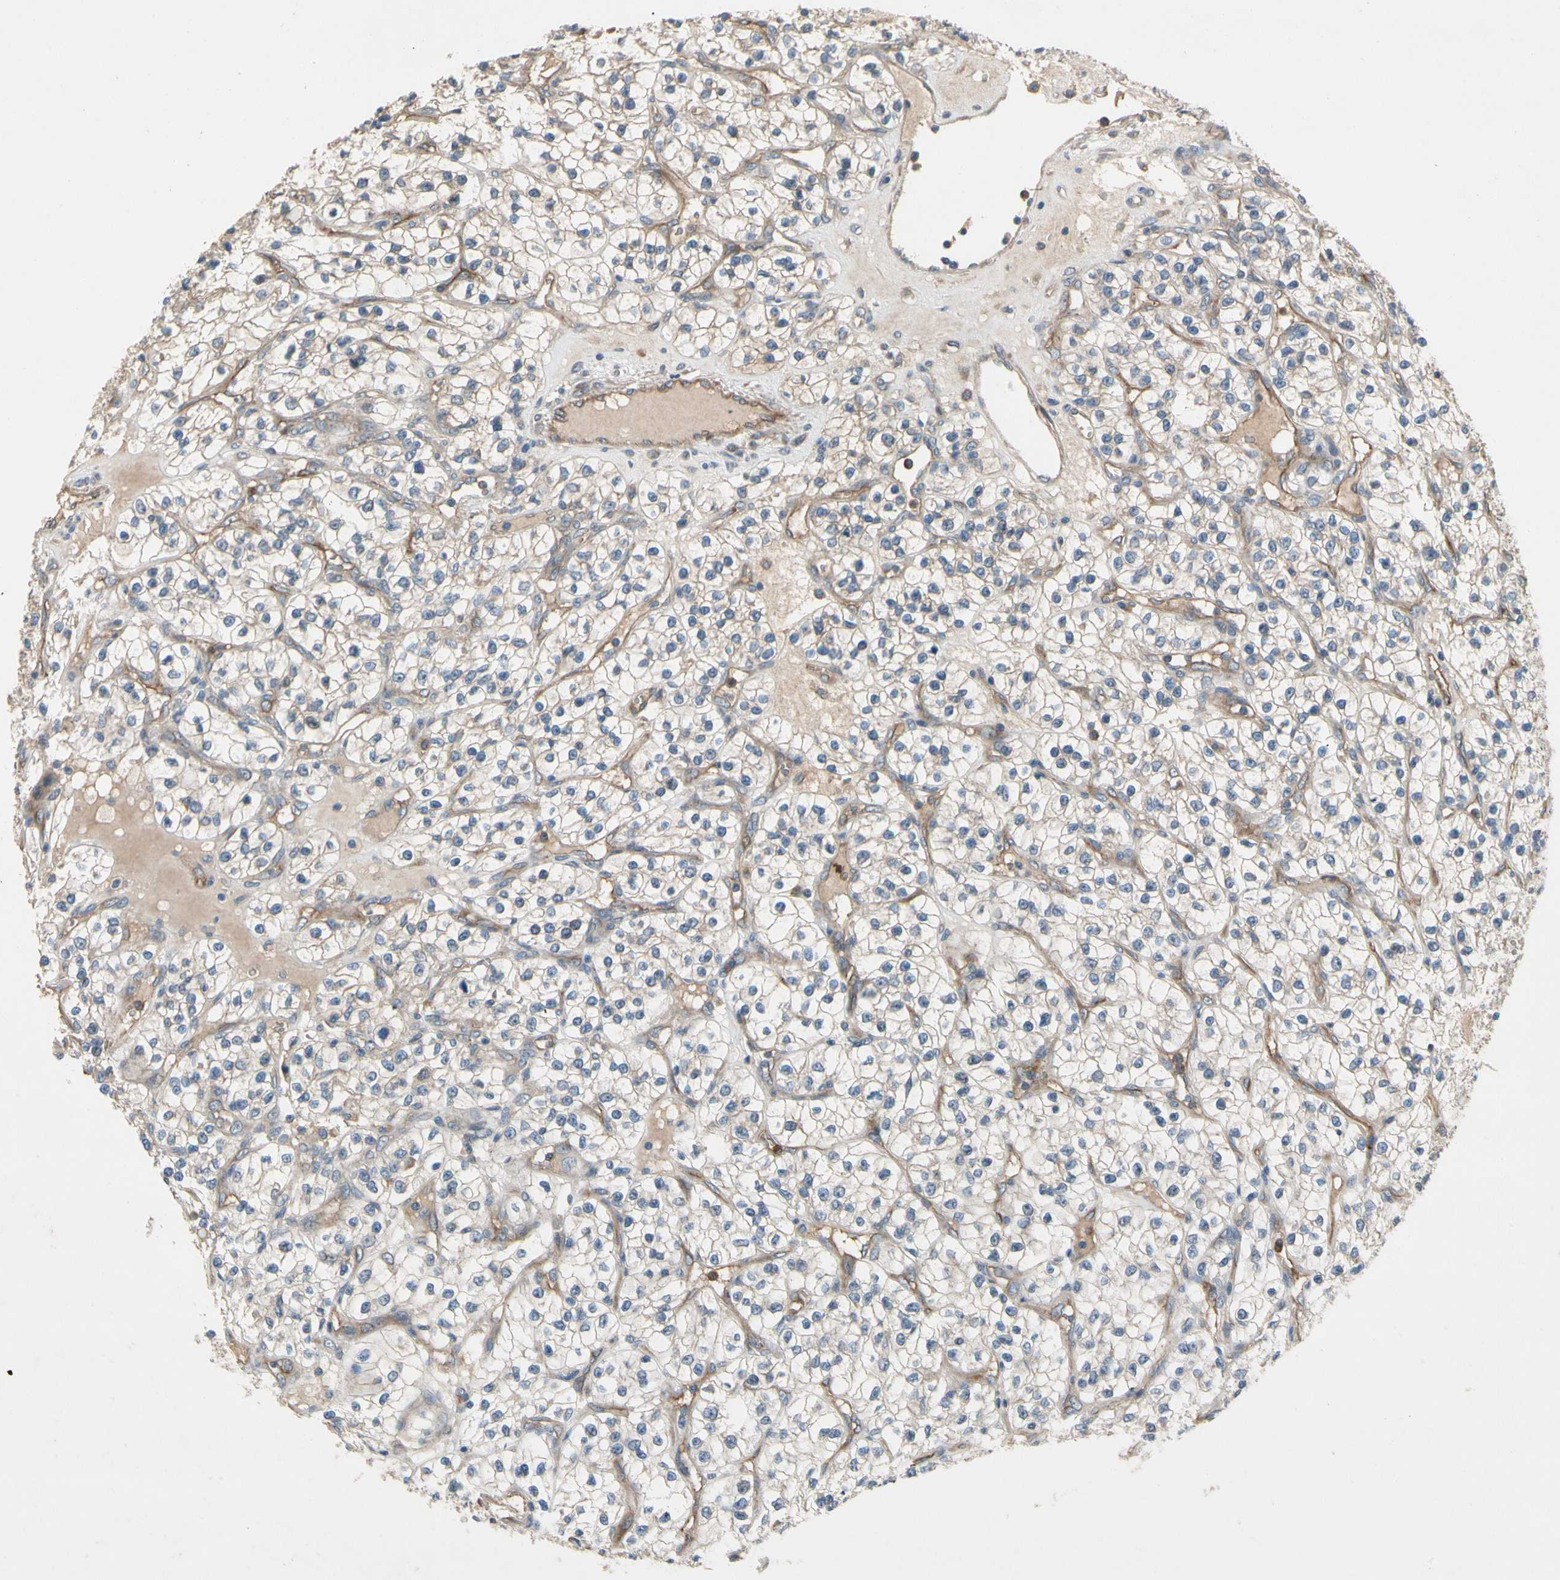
{"staining": {"intensity": "negative", "quantity": "none", "location": "none"}, "tissue": "renal cancer", "cell_type": "Tumor cells", "image_type": "cancer", "snomed": [{"axis": "morphology", "description": "Adenocarcinoma, NOS"}, {"axis": "topography", "description": "Kidney"}], "caption": "Immunohistochemistry of renal cancer demonstrates no staining in tumor cells.", "gene": "SIGLEC5", "patient": {"sex": "female", "age": 57}}